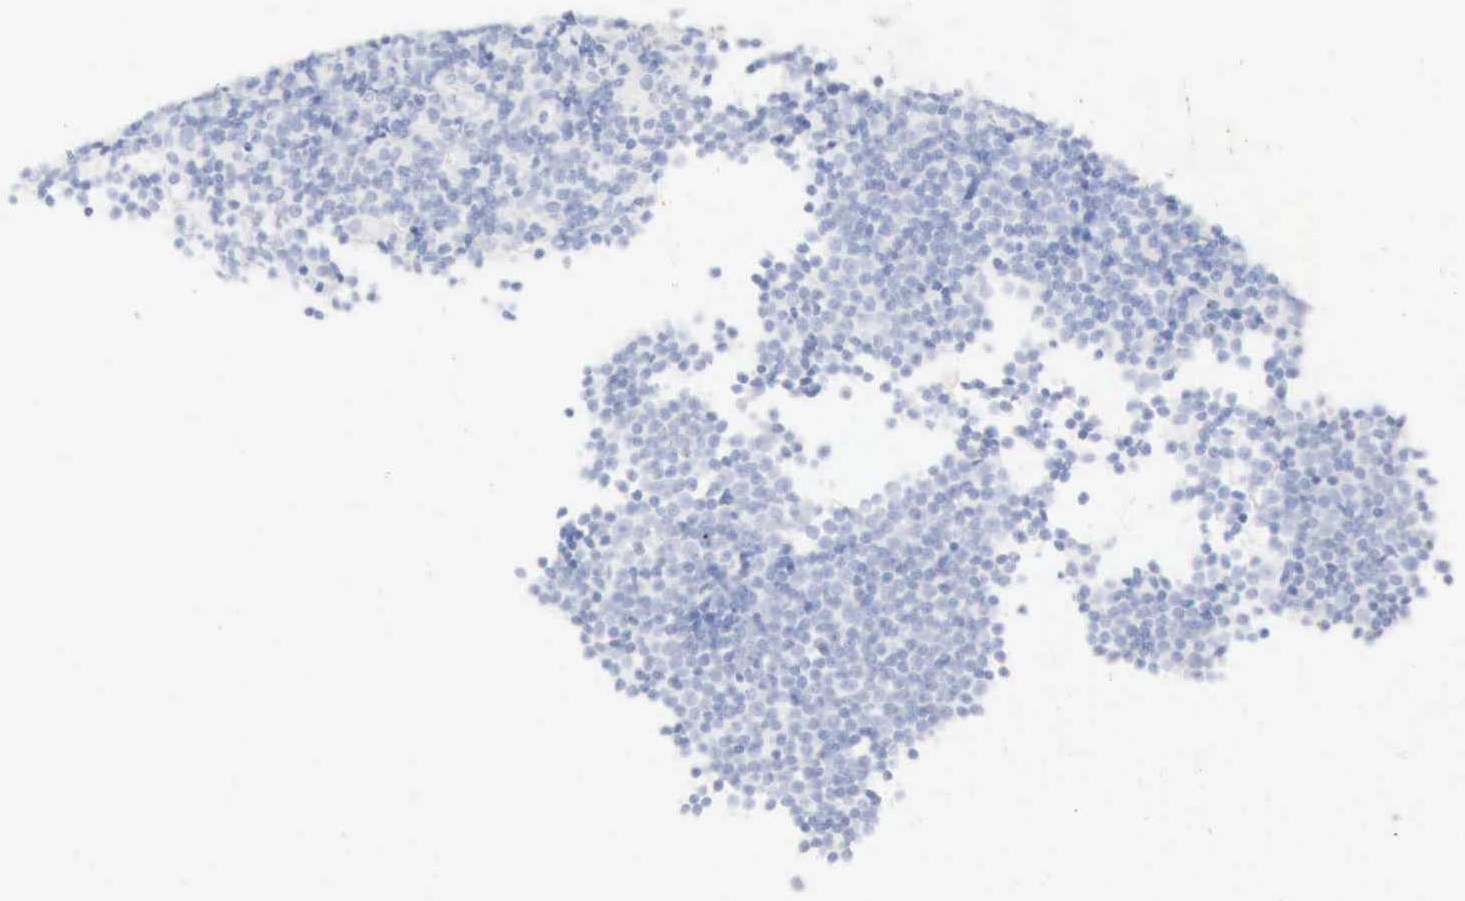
{"staining": {"intensity": "negative", "quantity": "none", "location": "none"}, "tissue": "lymphoma", "cell_type": "Tumor cells", "image_type": "cancer", "snomed": [{"axis": "morphology", "description": "Malignant lymphoma, non-Hodgkin's type, Low grade"}, {"axis": "topography", "description": "Lymph node"}], "caption": "This is an immunohistochemistry (IHC) photomicrograph of human lymphoma. There is no positivity in tumor cells.", "gene": "KRT10", "patient": {"sex": "male", "age": 57}}